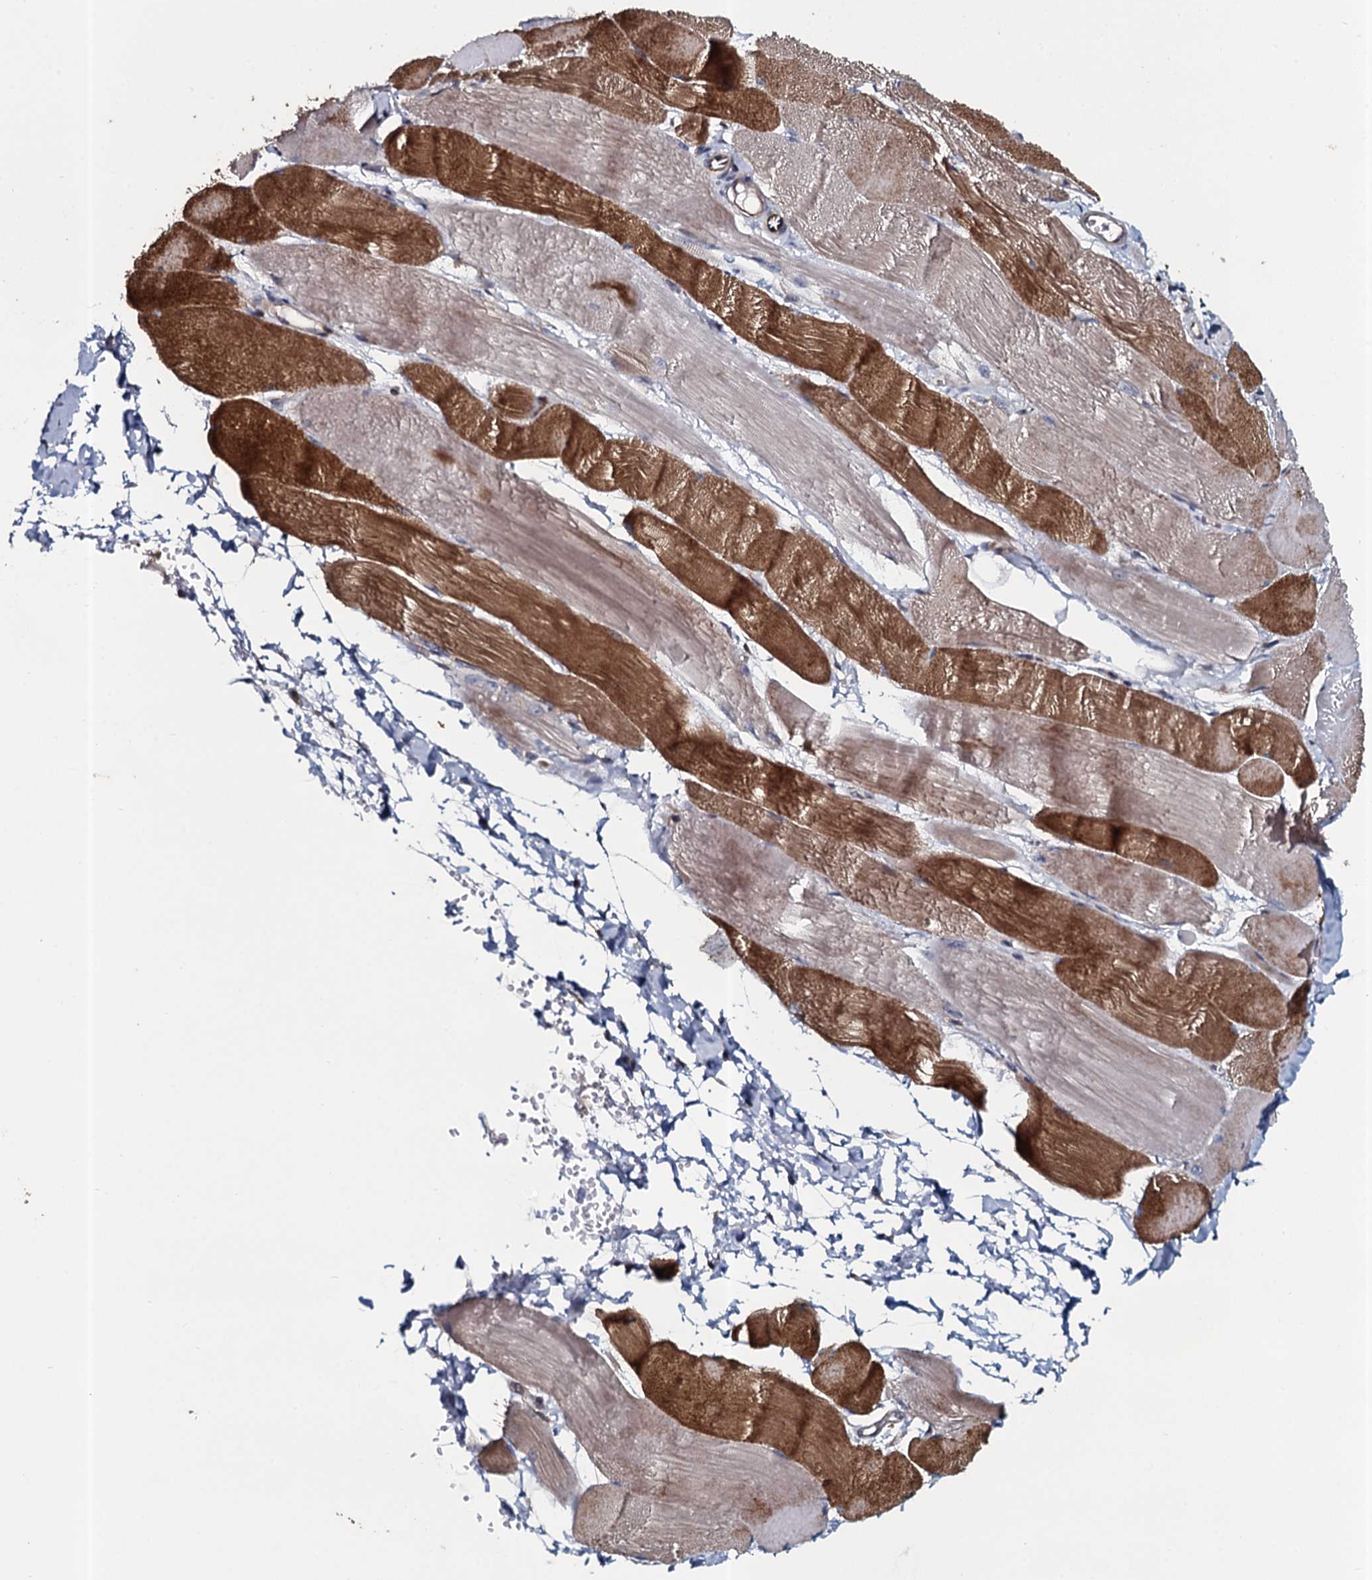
{"staining": {"intensity": "strong", "quantity": ">75%", "location": "cytoplasmic/membranous"}, "tissue": "skeletal muscle", "cell_type": "Myocytes", "image_type": "normal", "snomed": [{"axis": "morphology", "description": "Normal tissue, NOS"}, {"axis": "morphology", "description": "Basal cell carcinoma"}, {"axis": "topography", "description": "Skeletal muscle"}], "caption": "Protein expression by IHC exhibits strong cytoplasmic/membranous staining in about >75% of myocytes in benign skeletal muscle. Nuclei are stained in blue.", "gene": "TMEM151A", "patient": {"sex": "female", "age": 64}}